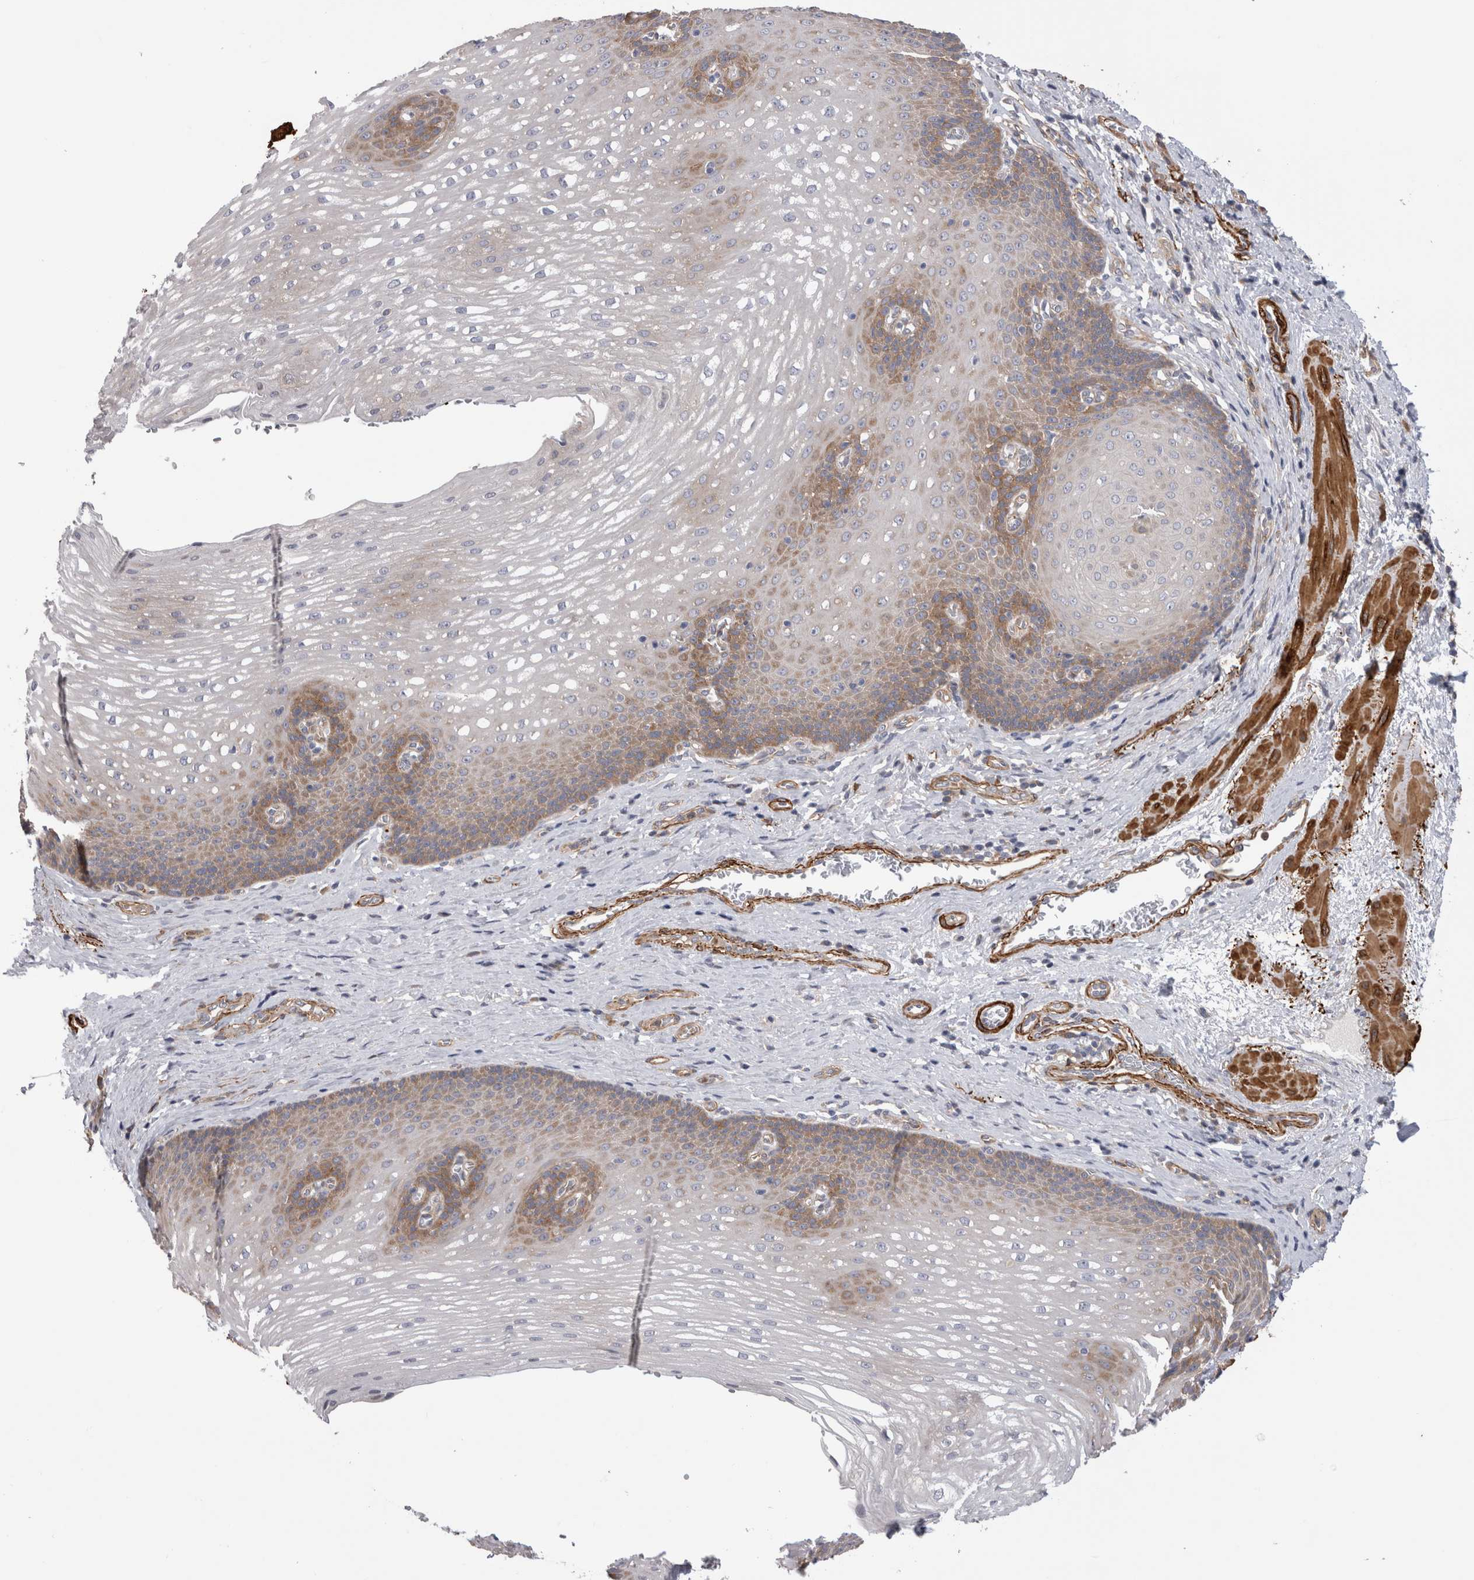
{"staining": {"intensity": "moderate", "quantity": "<25%", "location": "cytoplasmic/membranous"}, "tissue": "esophagus", "cell_type": "Squamous epithelial cells", "image_type": "normal", "snomed": [{"axis": "morphology", "description": "Normal tissue, NOS"}, {"axis": "topography", "description": "Esophagus"}], "caption": "DAB (3,3'-diaminobenzidine) immunohistochemical staining of unremarkable esophagus exhibits moderate cytoplasmic/membranous protein staining in about <25% of squamous epithelial cells. The staining was performed using DAB, with brown indicating positive protein expression. Nuclei are stained blue with hematoxylin.", "gene": "EPRS1", "patient": {"sex": "male", "age": 48}}